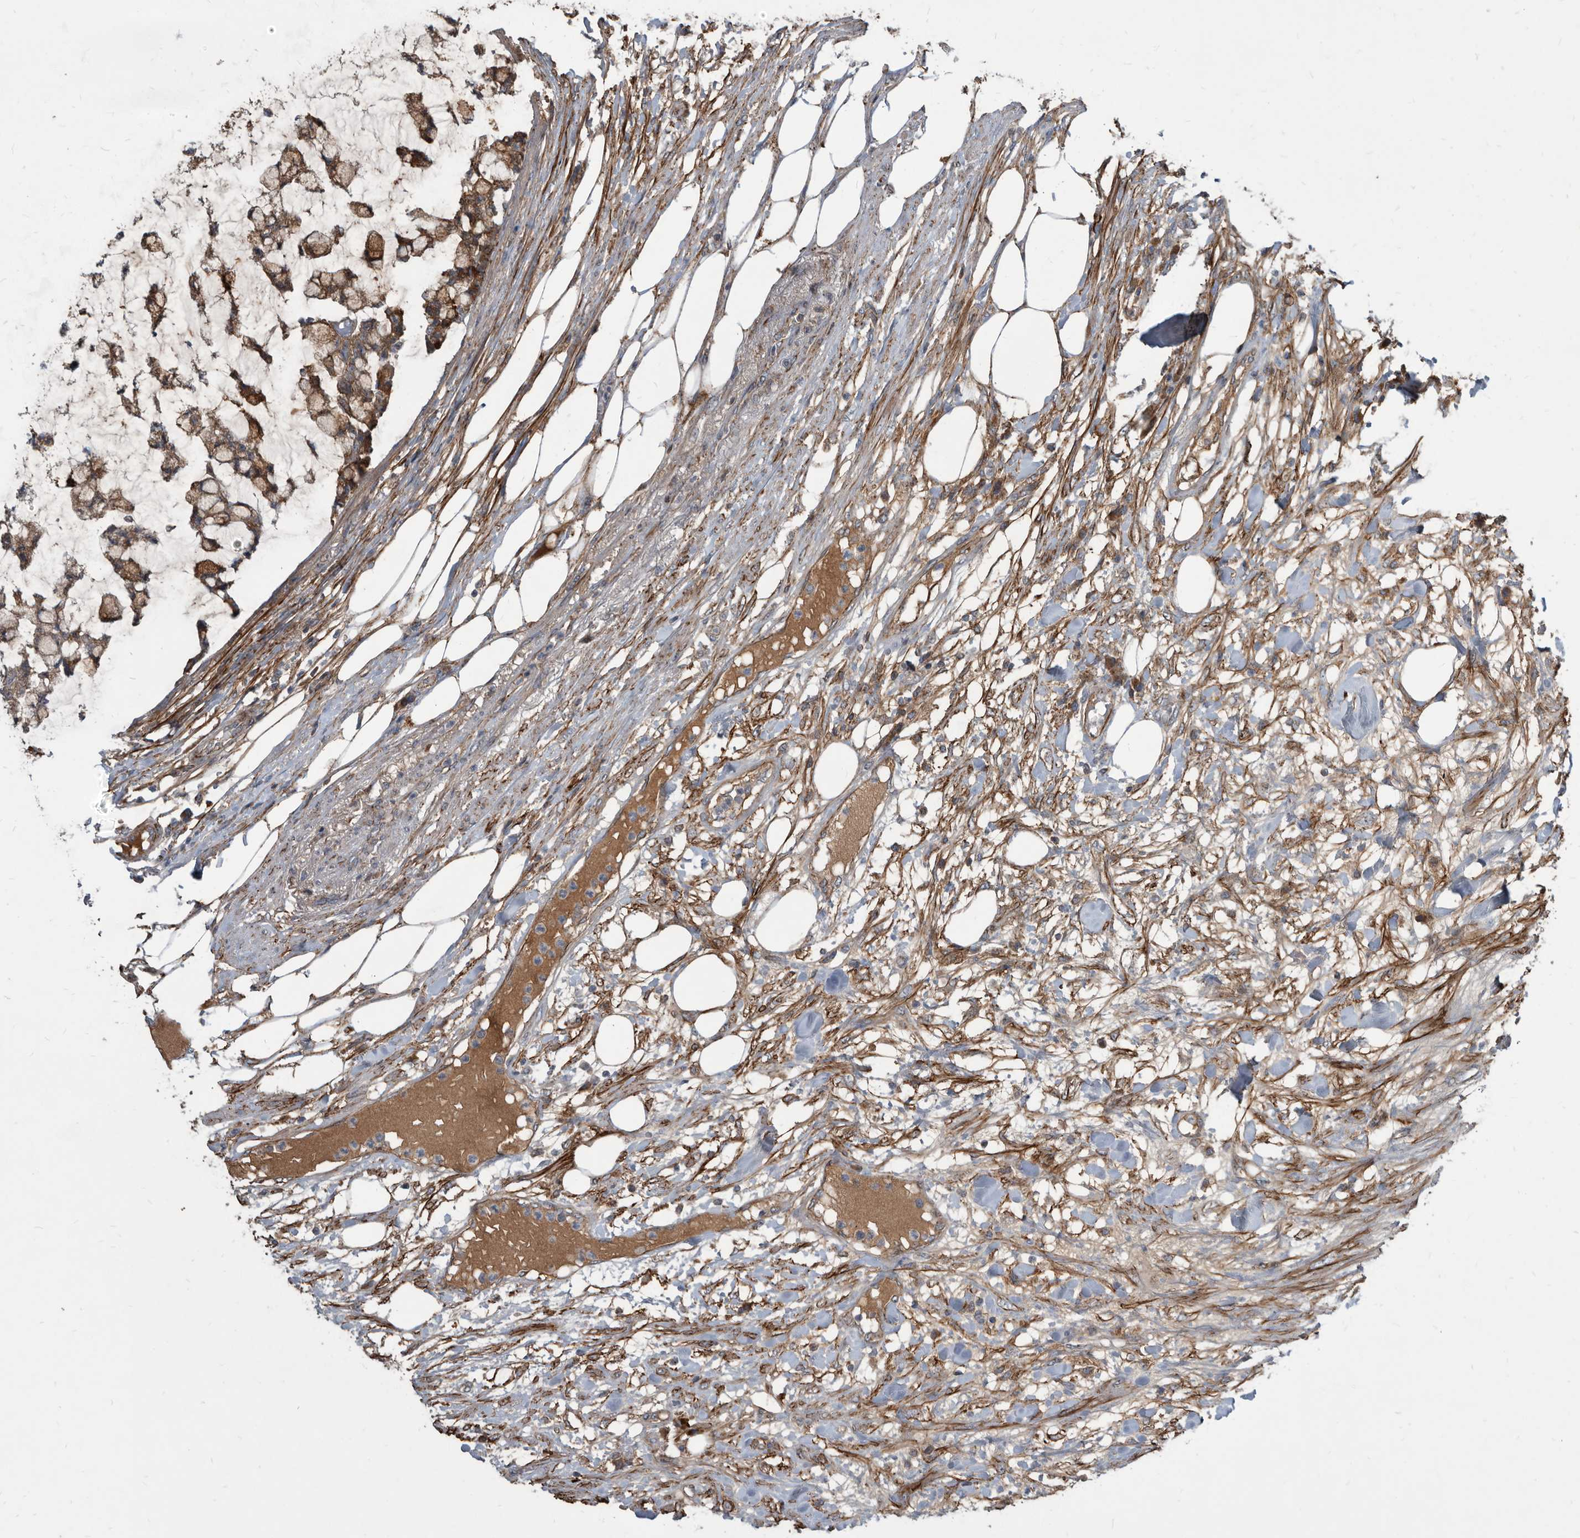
{"staining": {"intensity": "moderate", "quantity": ">75%", "location": "cytoplasmic/membranous"}, "tissue": "colorectal cancer", "cell_type": "Tumor cells", "image_type": "cancer", "snomed": [{"axis": "morphology", "description": "Adenocarcinoma, NOS"}, {"axis": "topography", "description": "Colon"}], "caption": "A histopathology image of colorectal adenocarcinoma stained for a protein shows moderate cytoplasmic/membranous brown staining in tumor cells. Using DAB (3,3'-diaminobenzidine) (brown) and hematoxylin (blue) stains, captured at high magnification using brightfield microscopy.", "gene": "PI15", "patient": {"sex": "female", "age": 84}}